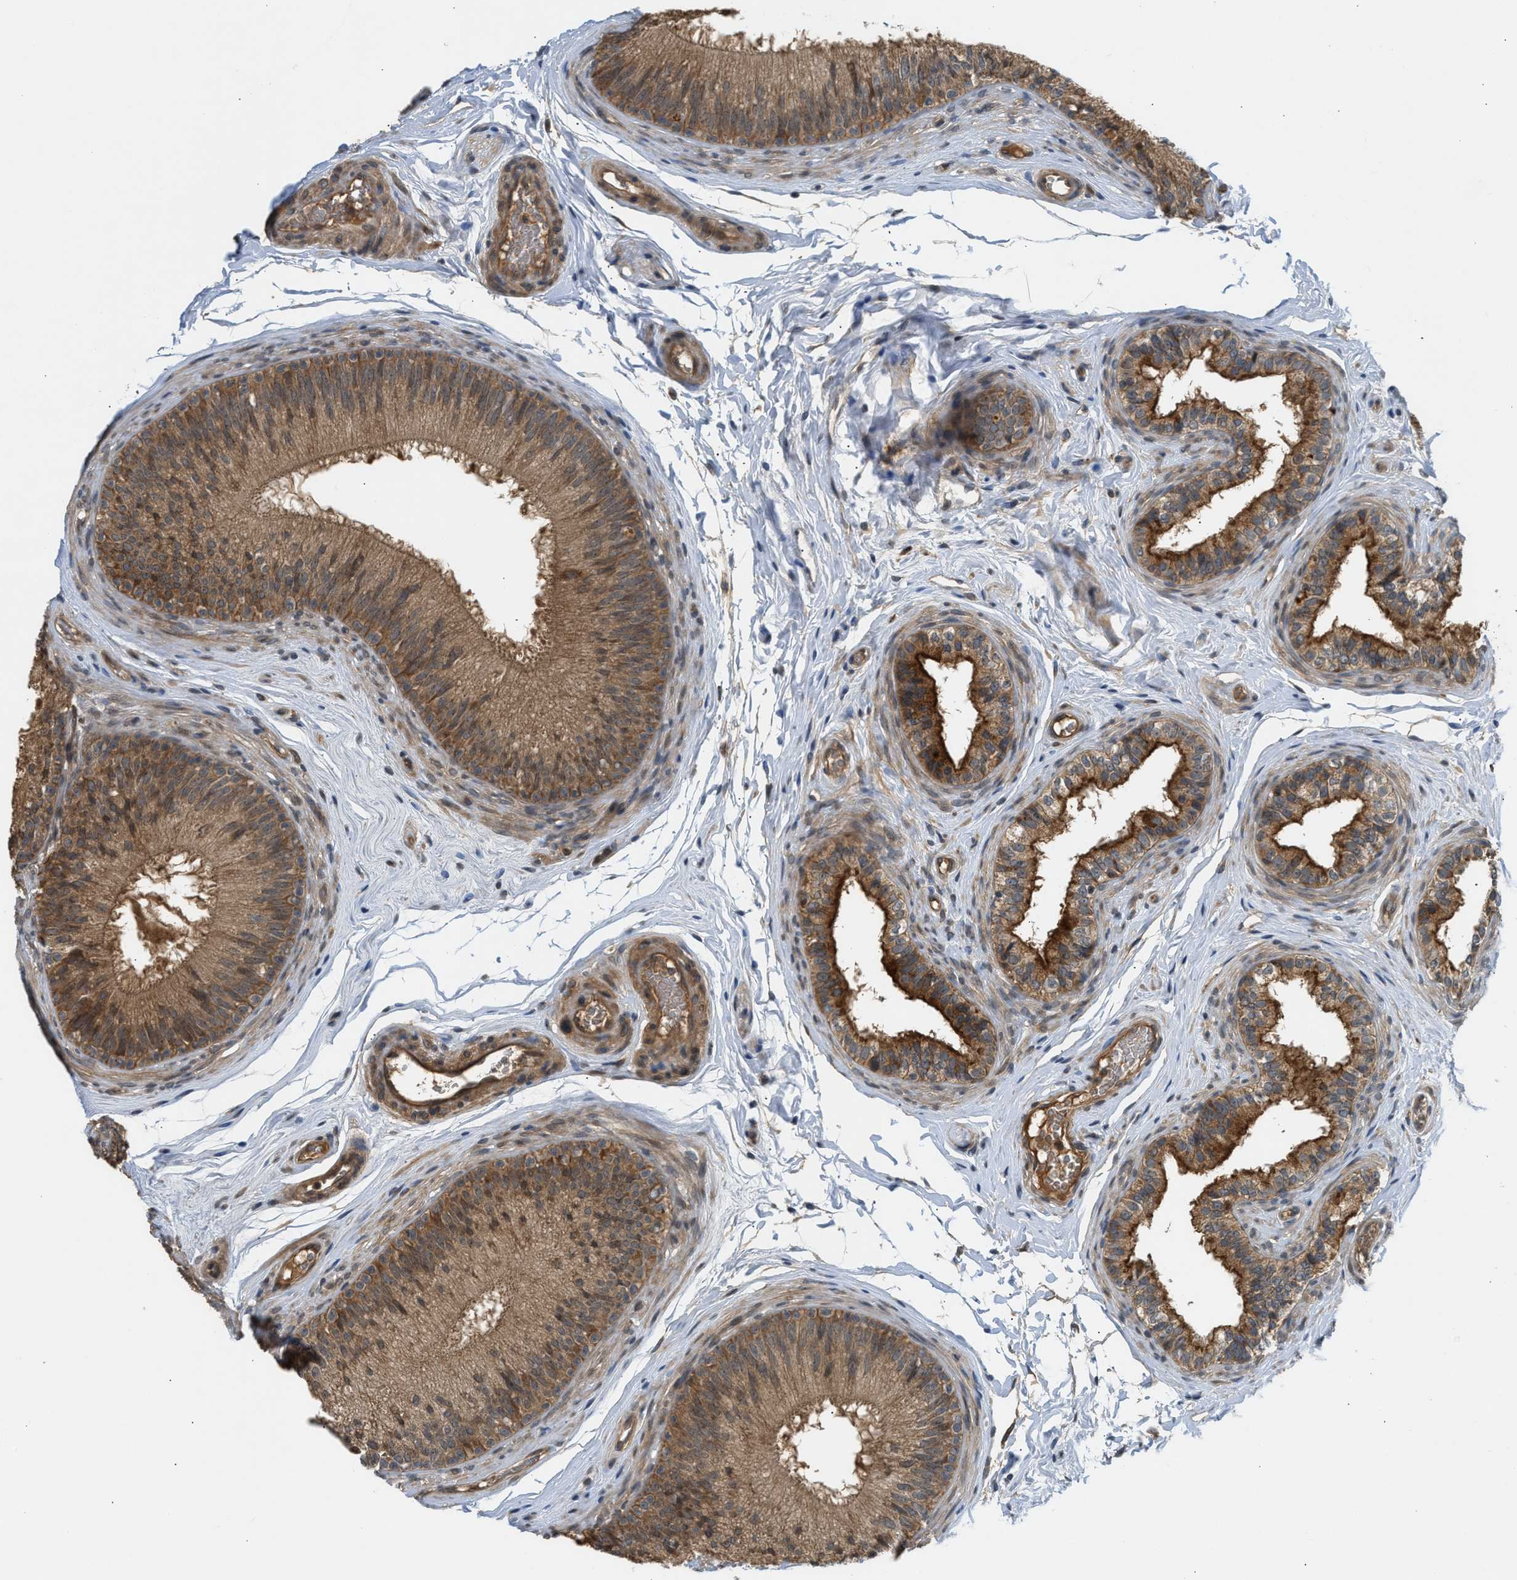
{"staining": {"intensity": "moderate", "quantity": ">75%", "location": "cytoplasmic/membranous"}, "tissue": "epididymis", "cell_type": "Glandular cells", "image_type": "normal", "snomed": [{"axis": "morphology", "description": "Normal tissue, NOS"}, {"axis": "topography", "description": "Testis"}, {"axis": "topography", "description": "Epididymis"}], "caption": "IHC of benign human epididymis reveals medium levels of moderate cytoplasmic/membranous staining in approximately >75% of glandular cells. The staining was performed using DAB (3,3'-diaminobenzidine), with brown indicating positive protein expression. Nuclei are stained blue with hematoxylin.", "gene": "ADCY8", "patient": {"sex": "male", "age": 36}}